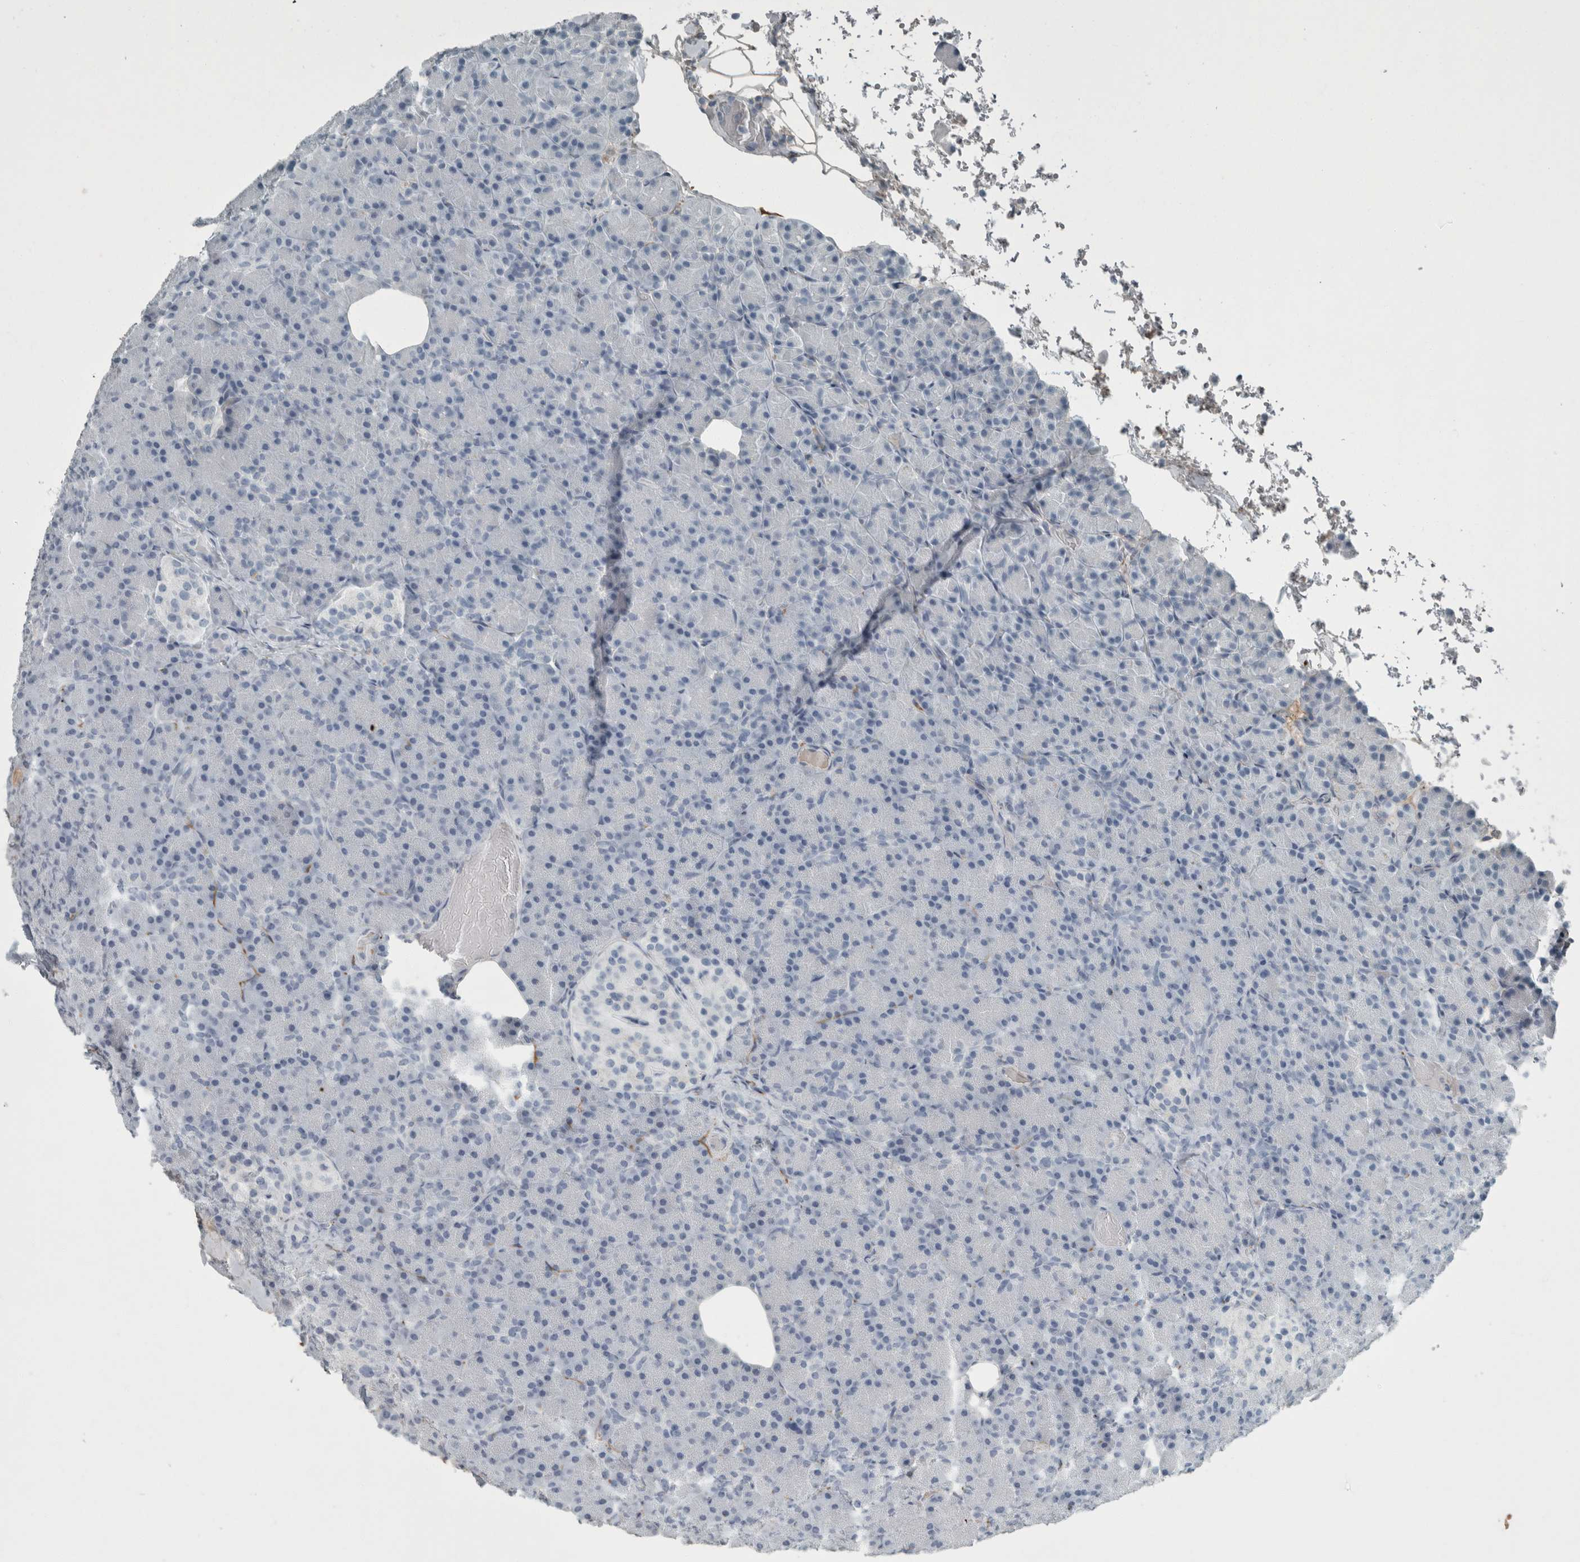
{"staining": {"intensity": "negative", "quantity": "none", "location": "none"}, "tissue": "pancreas", "cell_type": "Exocrine glandular cells", "image_type": "normal", "snomed": [{"axis": "morphology", "description": "Normal tissue, NOS"}, {"axis": "topography", "description": "Pancreas"}], "caption": "This image is of unremarkable pancreas stained with immunohistochemistry (IHC) to label a protein in brown with the nuclei are counter-stained blue. There is no expression in exocrine glandular cells. Brightfield microscopy of immunohistochemistry (IHC) stained with DAB (3,3'-diaminobenzidine) (brown) and hematoxylin (blue), captured at high magnification.", "gene": "CHL1", "patient": {"sex": "female", "age": 43}}